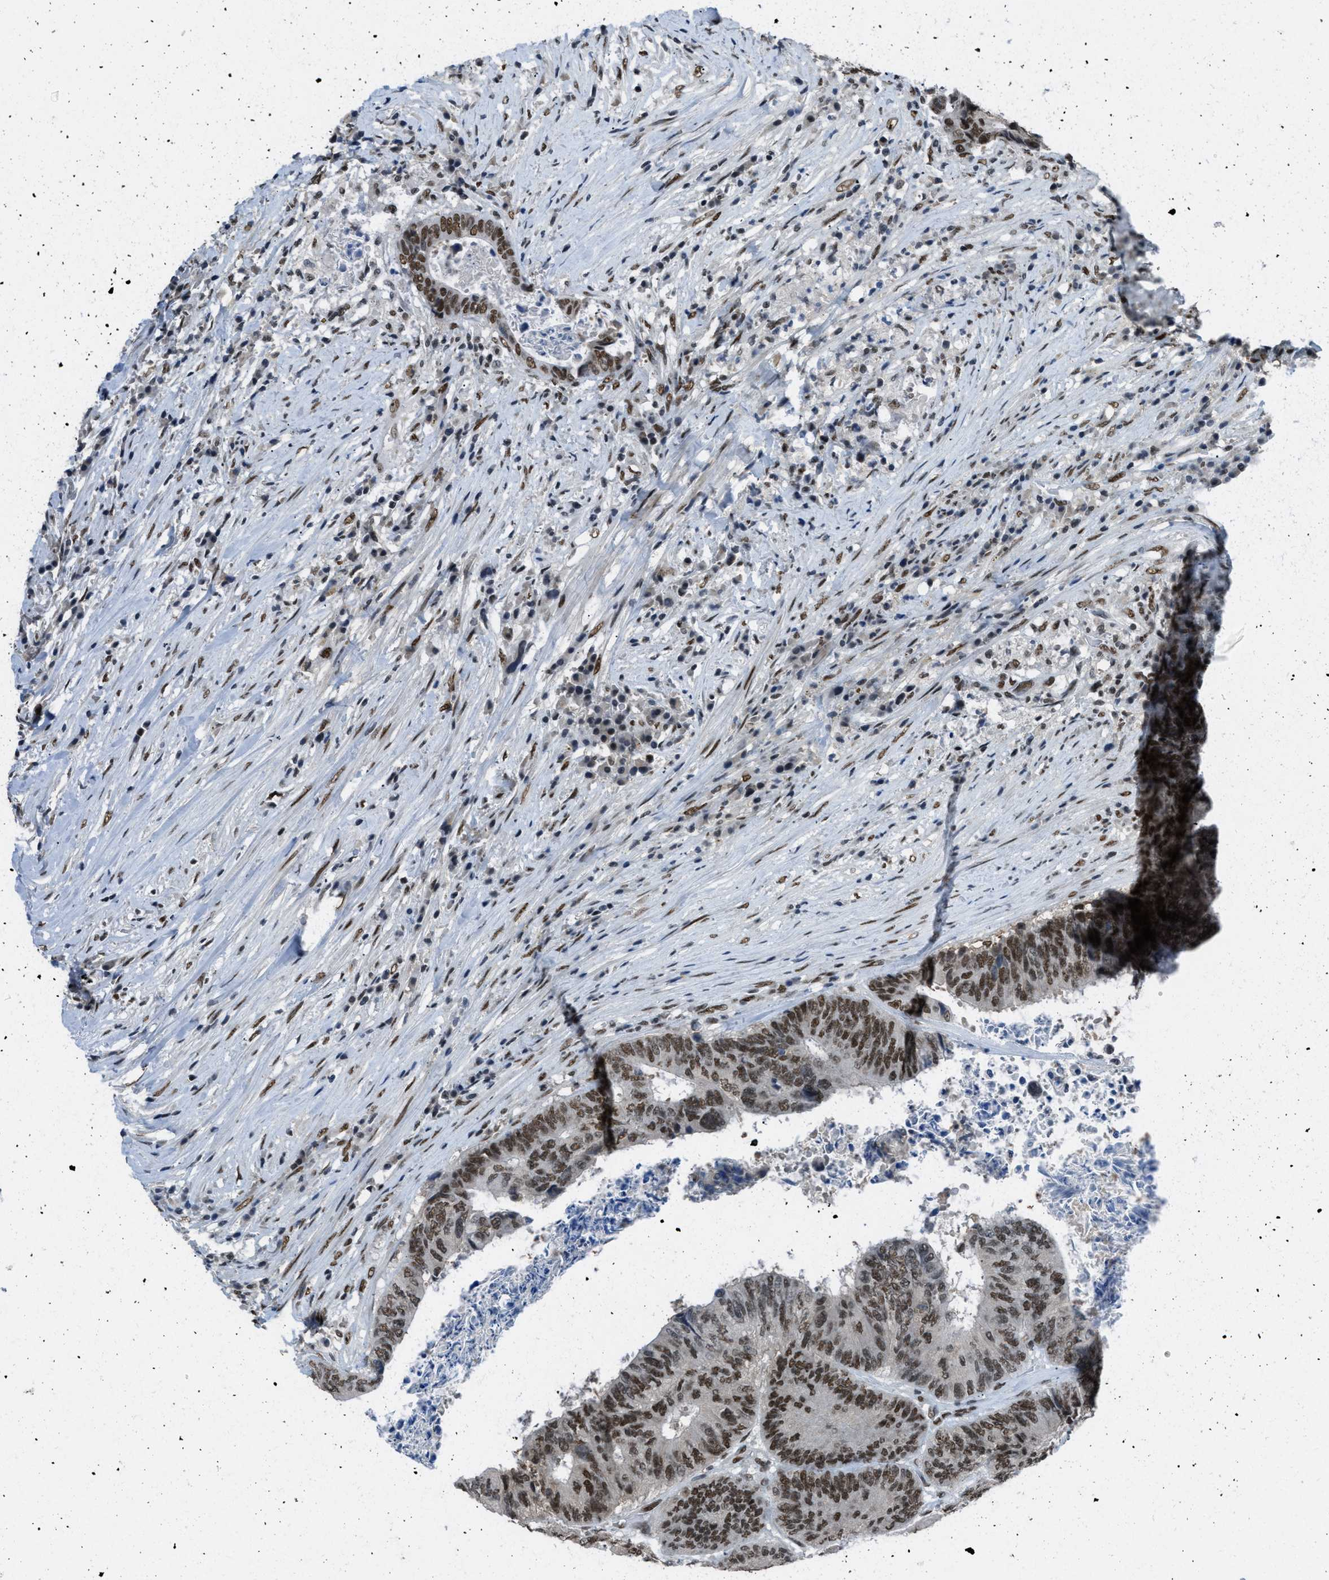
{"staining": {"intensity": "moderate", "quantity": ">75%", "location": "nuclear"}, "tissue": "colorectal cancer", "cell_type": "Tumor cells", "image_type": "cancer", "snomed": [{"axis": "morphology", "description": "Adenocarcinoma, NOS"}, {"axis": "topography", "description": "Rectum"}], "caption": "DAB (3,3'-diaminobenzidine) immunohistochemical staining of human colorectal cancer (adenocarcinoma) exhibits moderate nuclear protein positivity in approximately >75% of tumor cells.", "gene": "GATAD2B", "patient": {"sex": "male", "age": 72}}